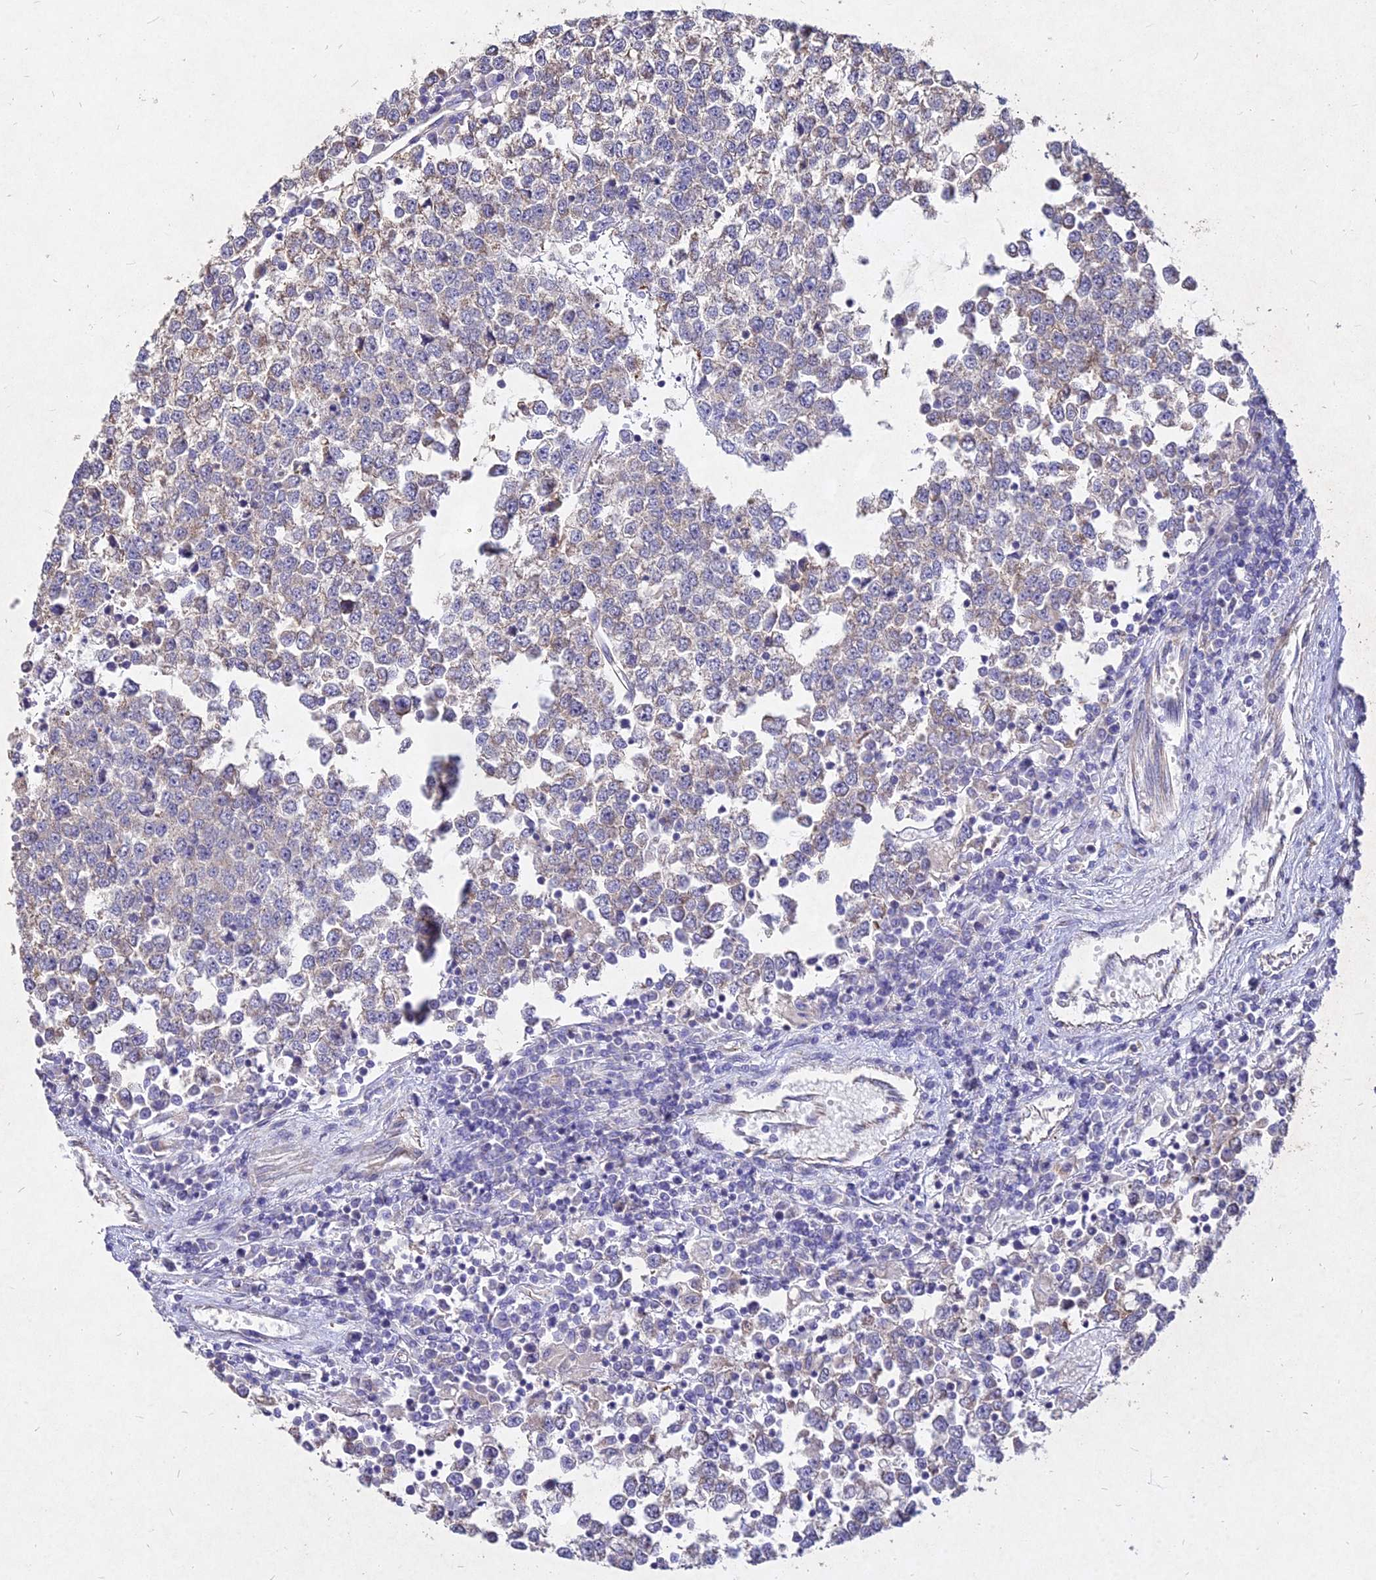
{"staining": {"intensity": "moderate", "quantity": "25%-75%", "location": "cytoplasmic/membranous"}, "tissue": "testis cancer", "cell_type": "Tumor cells", "image_type": "cancer", "snomed": [{"axis": "morphology", "description": "Seminoma, NOS"}, {"axis": "topography", "description": "Testis"}], "caption": "Protein expression analysis of human testis seminoma reveals moderate cytoplasmic/membranous positivity in approximately 25%-75% of tumor cells.", "gene": "SKA1", "patient": {"sex": "male", "age": 65}}